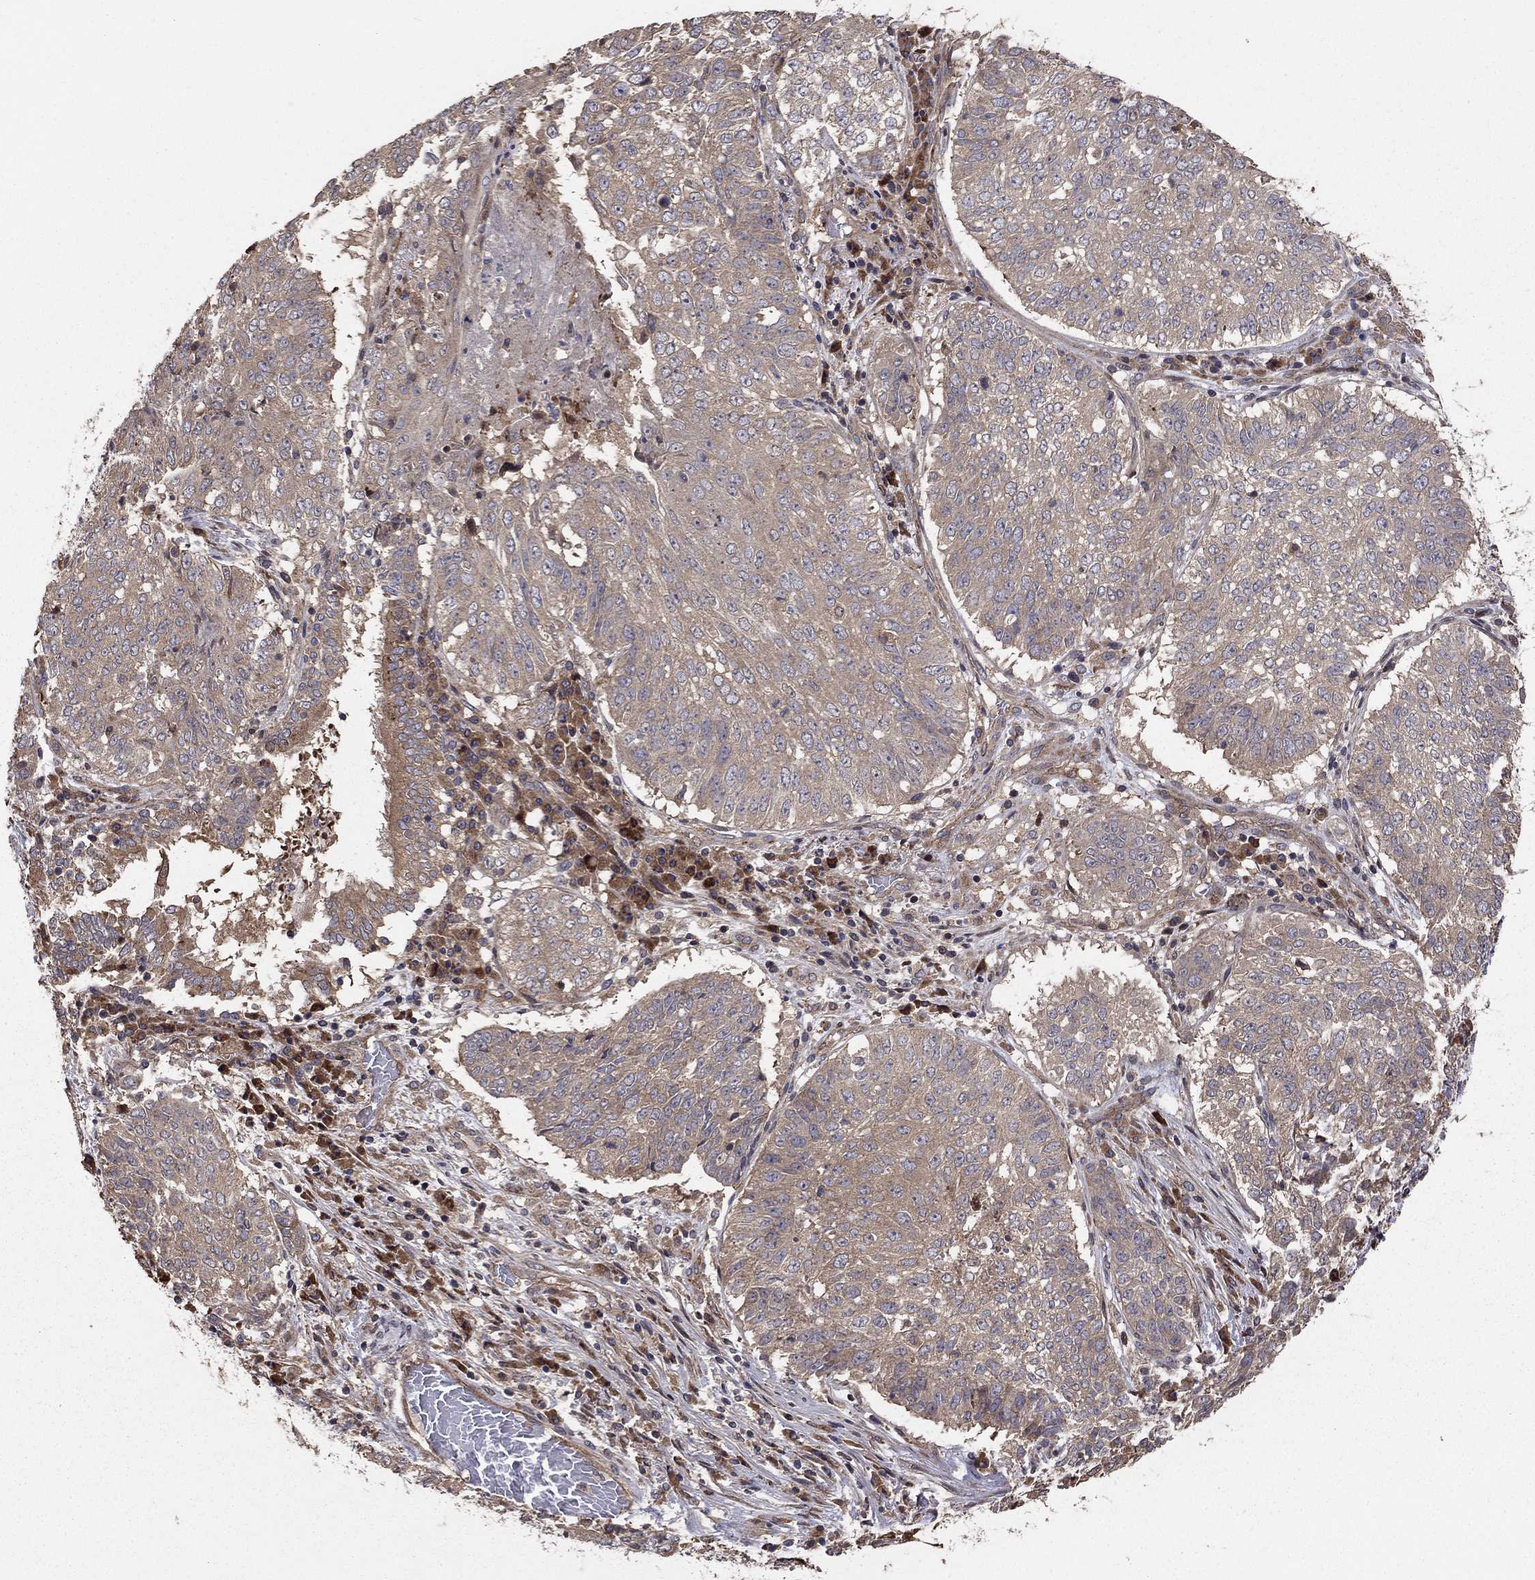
{"staining": {"intensity": "weak", "quantity": "<25%", "location": "cytoplasmic/membranous"}, "tissue": "lung cancer", "cell_type": "Tumor cells", "image_type": "cancer", "snomed": [{"axis": "morphology", "description": "Squamous cell carcinoma, NOS"}, {"axis": "topography", "description": "Lung"}], "caption": "Histopathology image shows no significant protein expression in tumor cells of lung cancer (squamous cell carcinoma).", "gene": "BABAM2", "patient": {"sex": "male", "age": 64}}